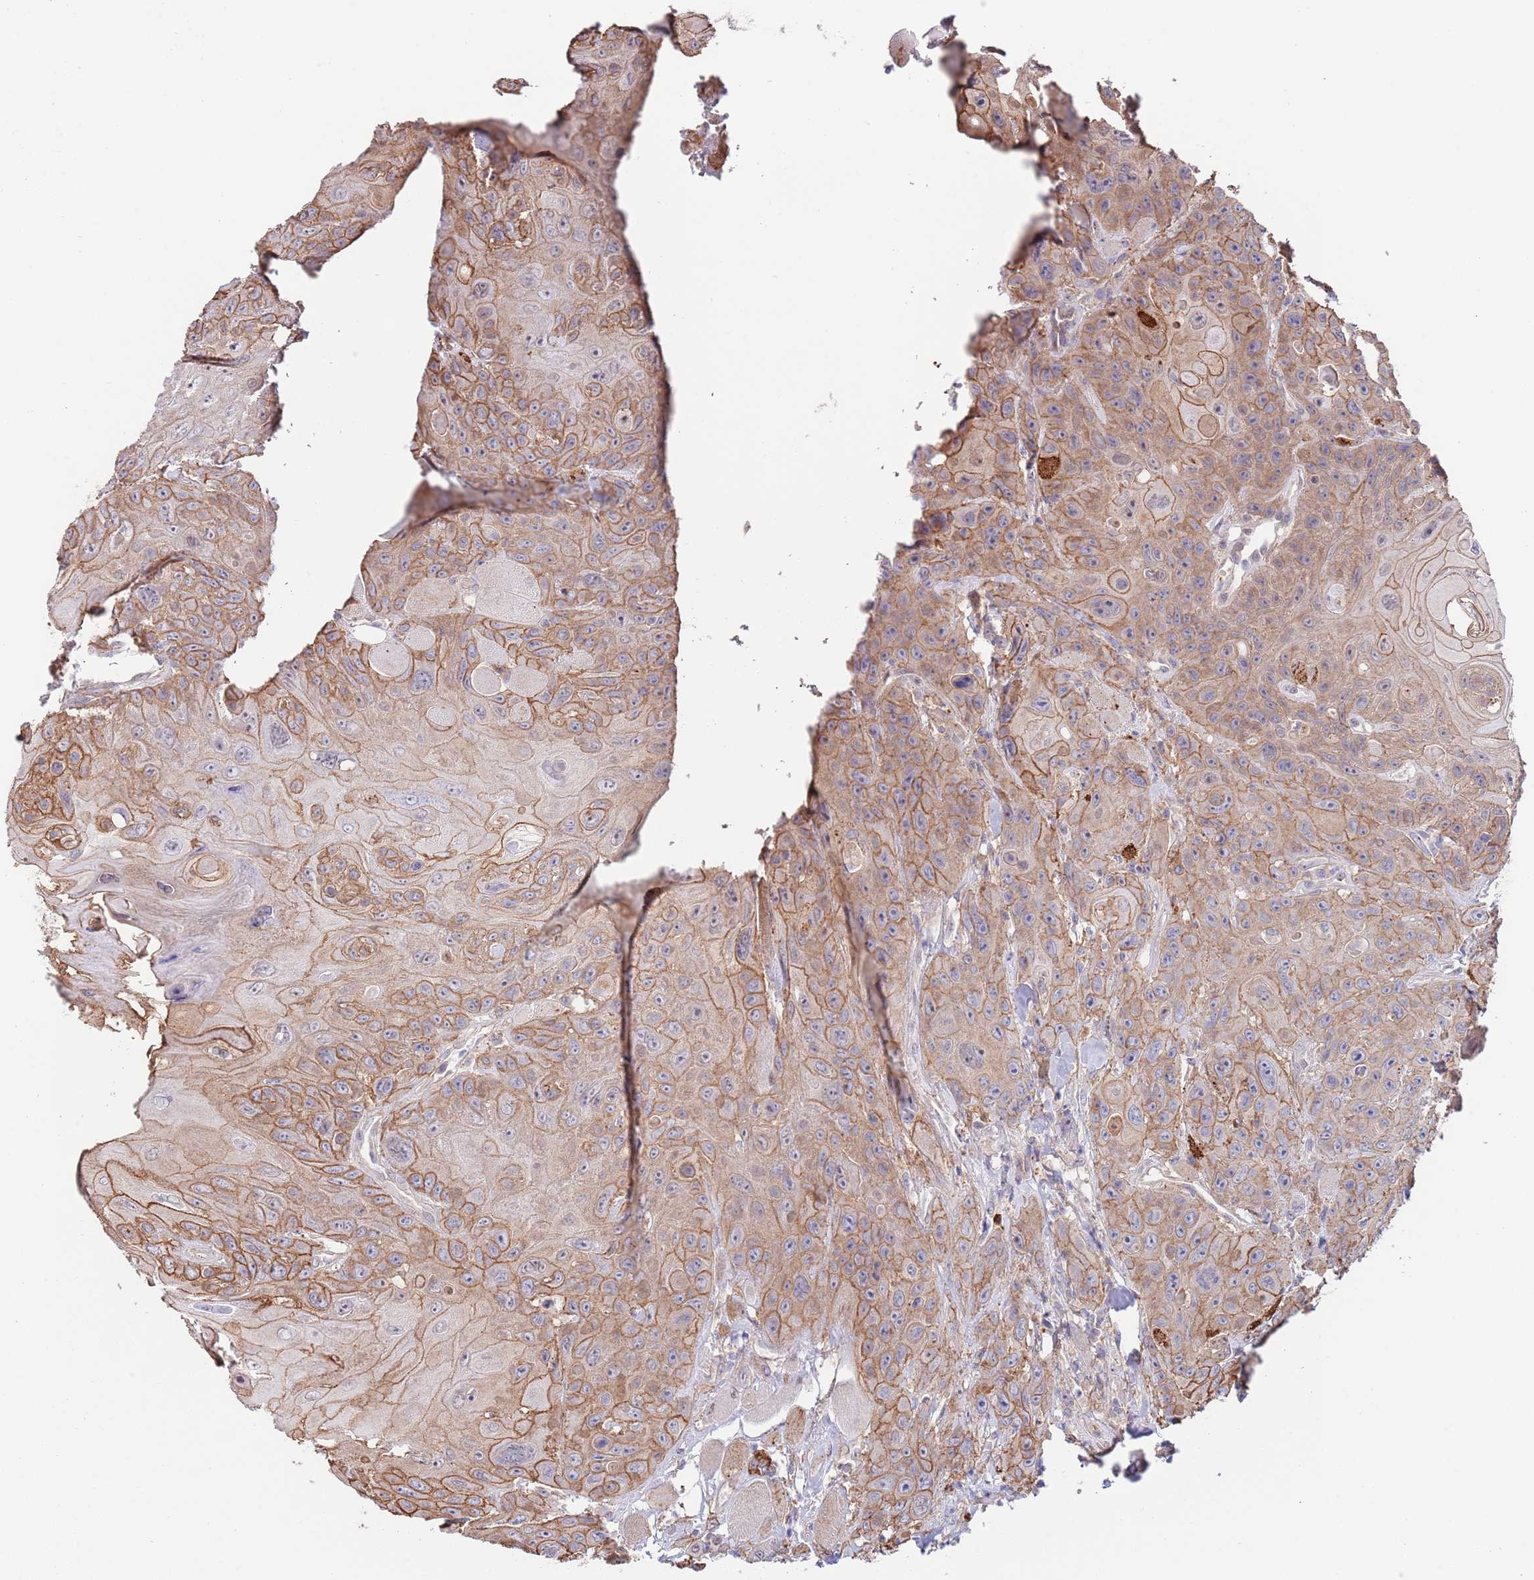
{"staining": {"intensity": "moderate", "quantity": ">75%", "location": "cytoplasmic/membranous"}, "tissue": "head and neck cancer", "cell_type": "Tumor cells", "image_type": "cancer", "snomed": [{"axis": "morphology", "description": "Squamous cell carcinoma, NOS"}, {"axis": "topography", "description": "Head-Neck"}], "caption": "Moderate cytoplasmic/membranous protein expression is seen in about >75% of tumor cells in head and neck cancer (squamous cell carcinoma).", "gene": "BPNT1", "patient": {"sex": "female", "age": 59}}